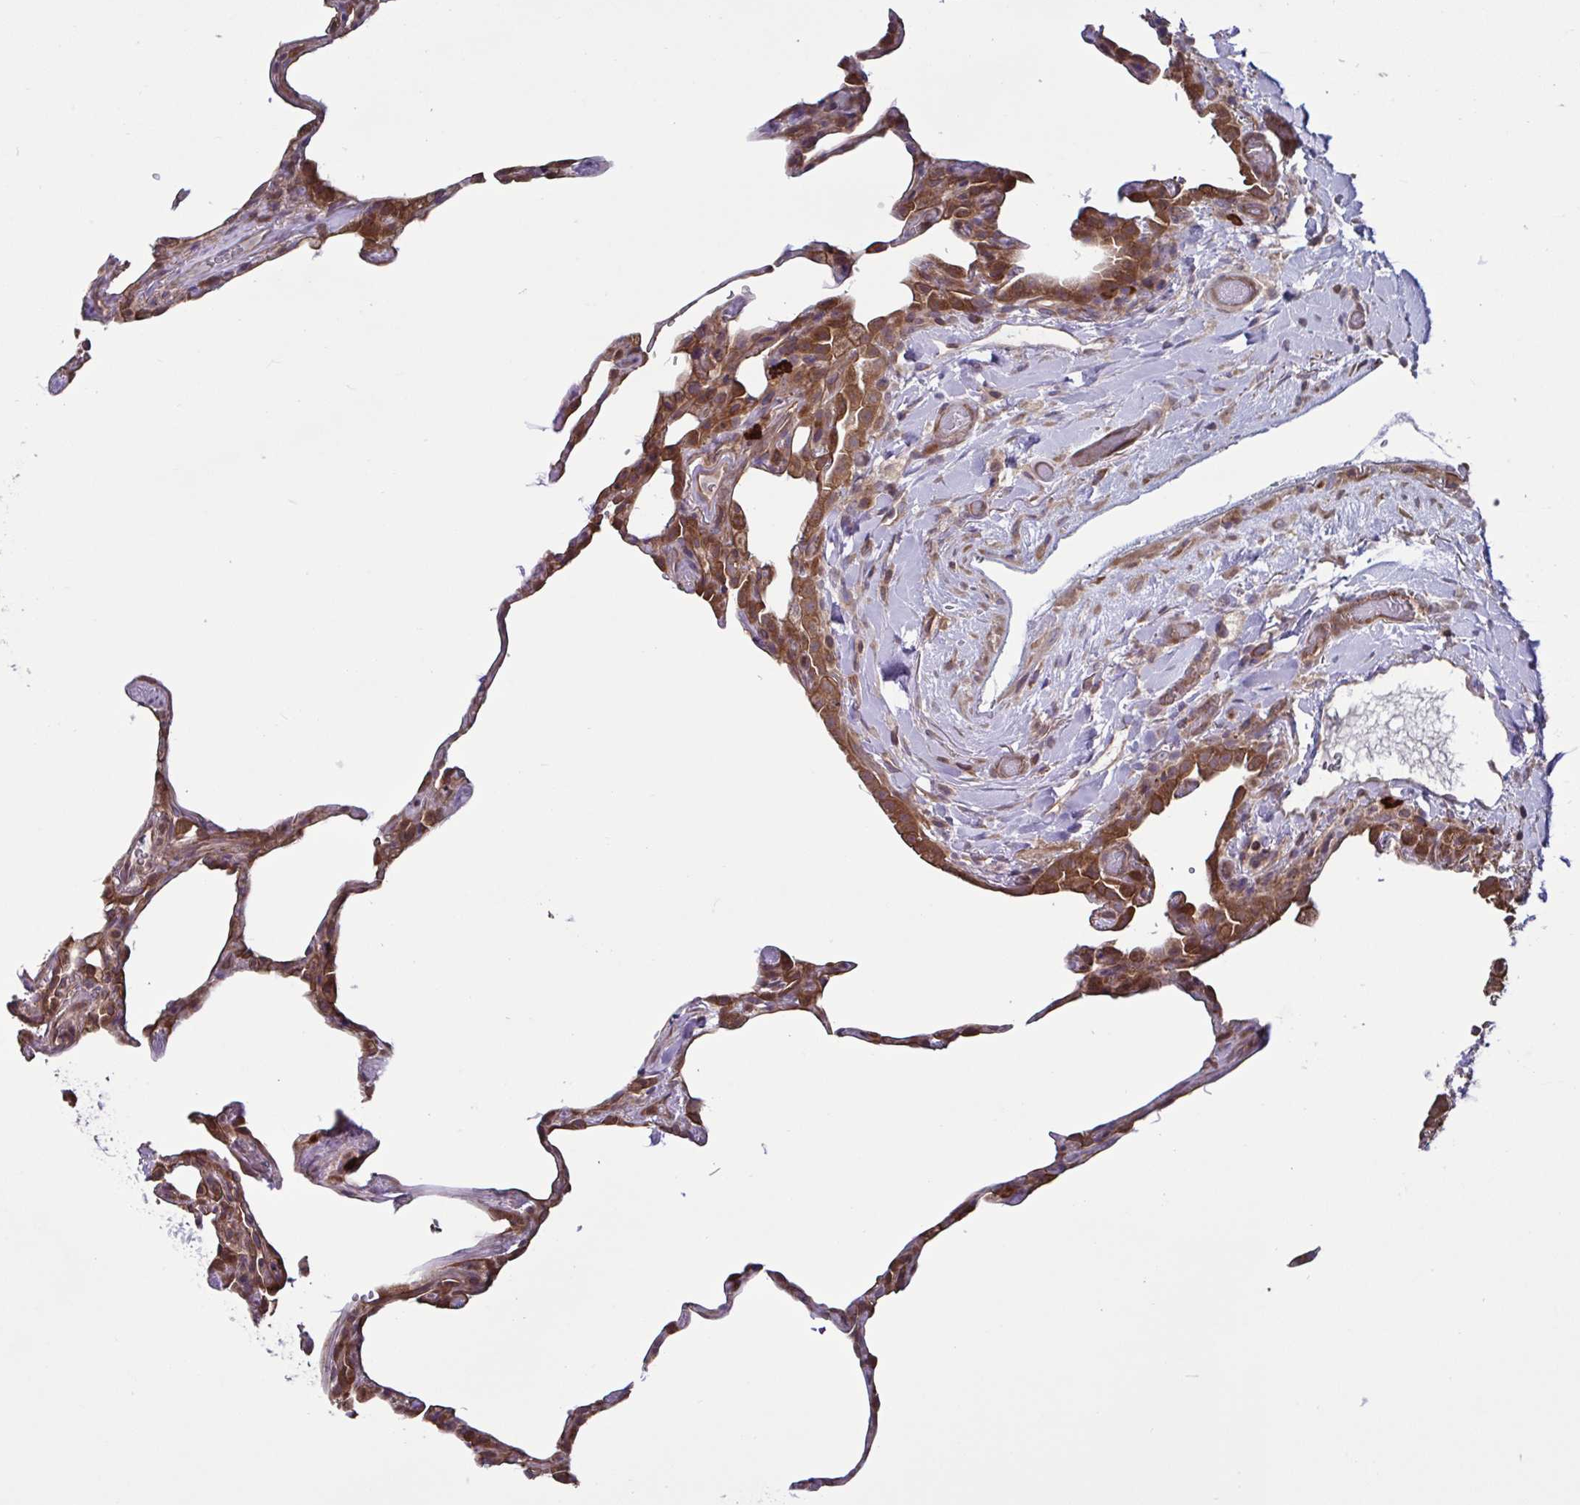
{"staining": {"intensity": "moderate", "quantity": ">75%", "location": "cytoplasmic/membranous"}, "tissue": "lung", "cell_type": "Alveolar cells", "image_type": "normal", "snomed": [{"axis": "morphology", "description": "Normal tissue, NOS"}, {"axis": "topography", "description": "Lung"}], "caption": "Alveolar cells reveal medium levels of moderate cytoplasmic/membranous expression in about >75% of cells in normal lung.", "gene": "GLTP", "patient": {"sex": "female", "age": 57}}